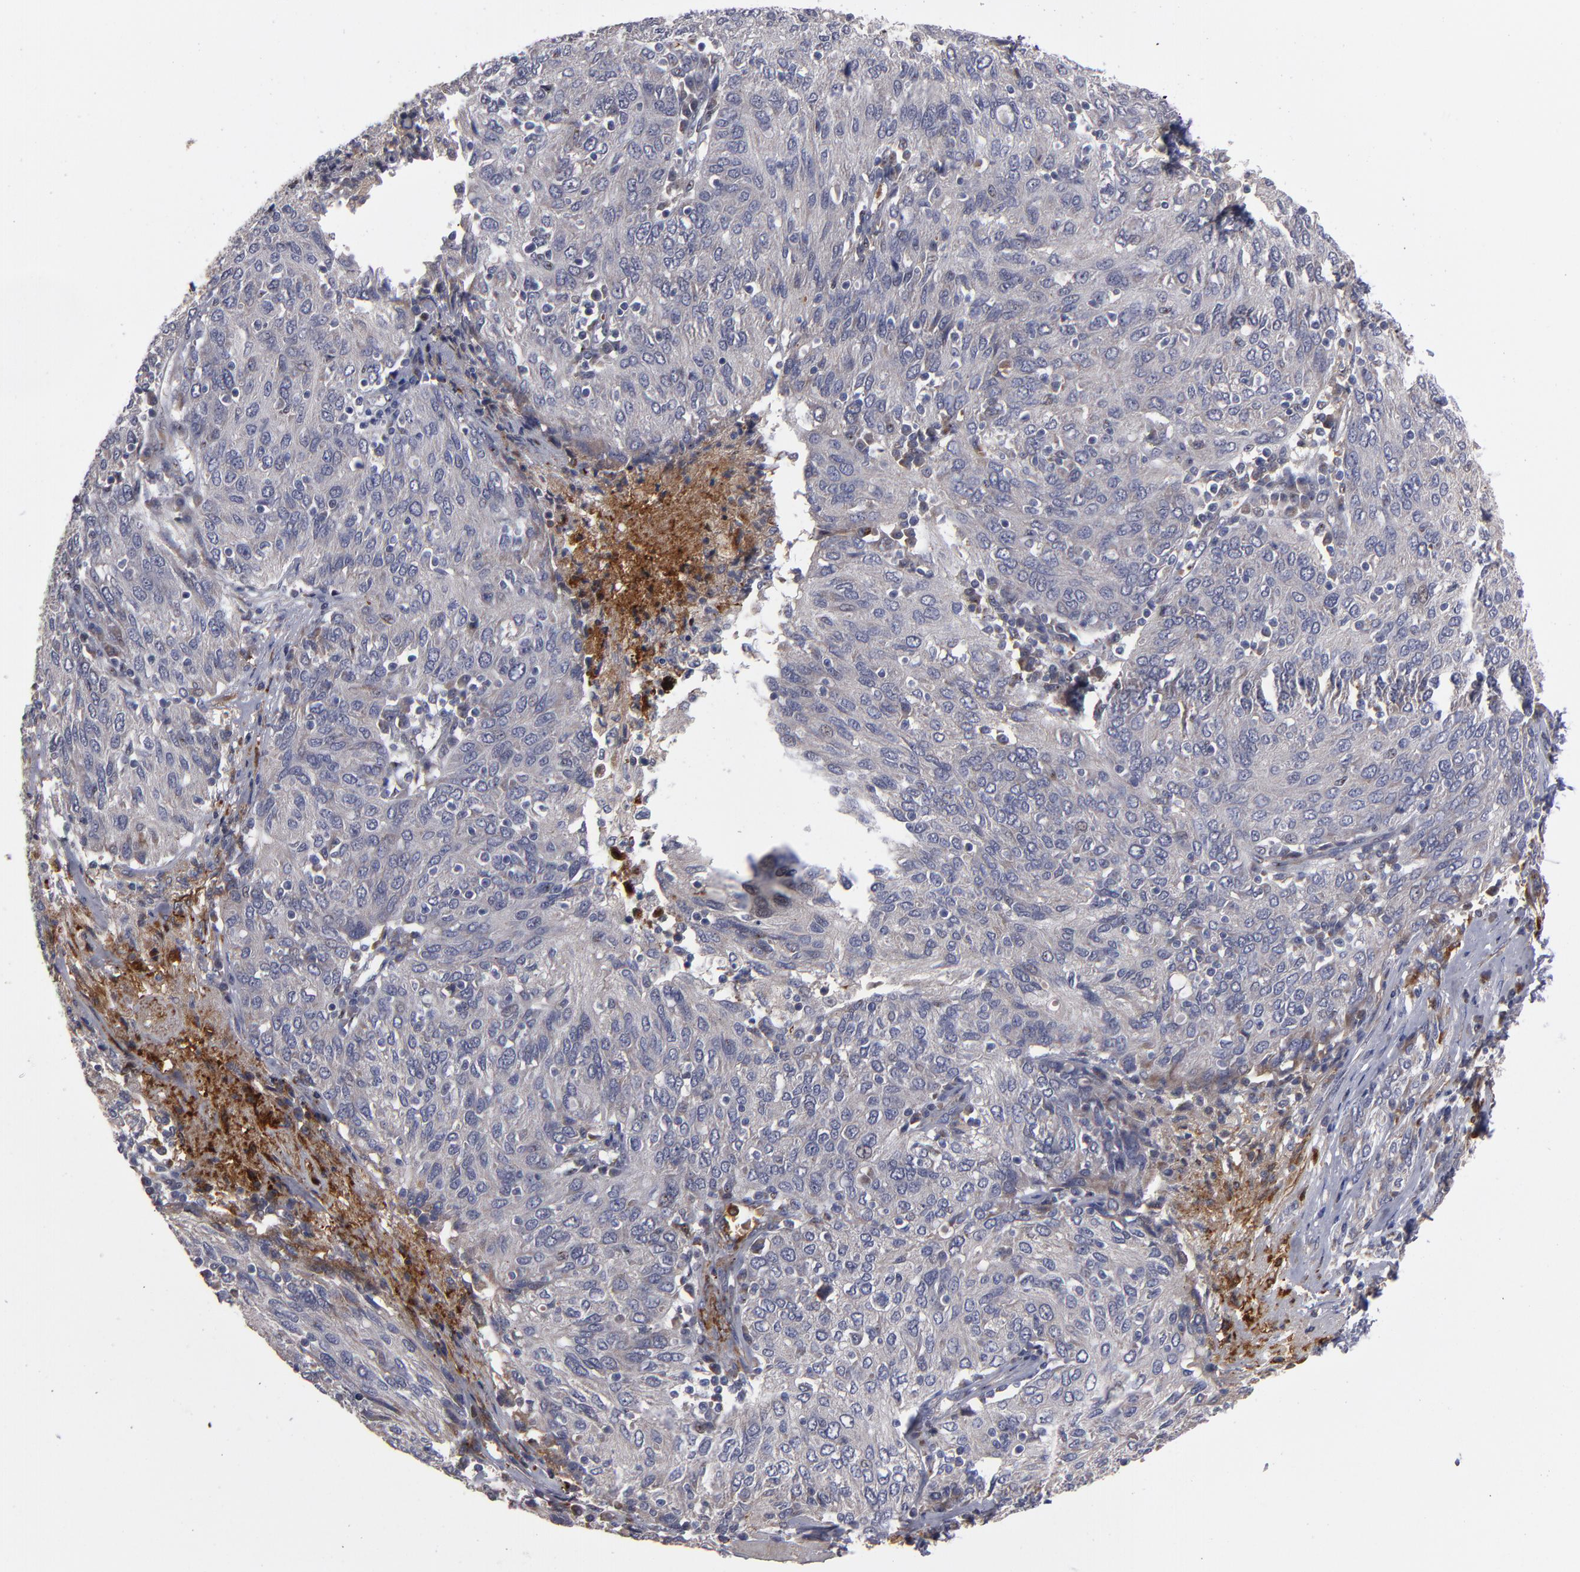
{"staining": {"intensity": "weak", "quantity": "25%-75%", "location": "nuclear"}, "tissue": "ovarian cancer", "cell_type": "Tumor cells", "image_type": "cancer", "snomed": [{"axis": "morphology", "description": "Carcinoma, endometroid"}, {"axis": "topography", "description": "Ovary"}], "caption": "Immunohistochemical staining of human endometroid carcinoma (ovarian) shows weak nuclear protein positivity in approximately 25%-75% of tumor cells. The staining was performed using DAB (3,3'-diaminobenzidine) to visualize the protein expression in brown, while the nuclei were stained in blue with hematoxylin (Magnification: 20x).", "gene": "EXD2", "patient": {"sex": "female", "age": 50}}